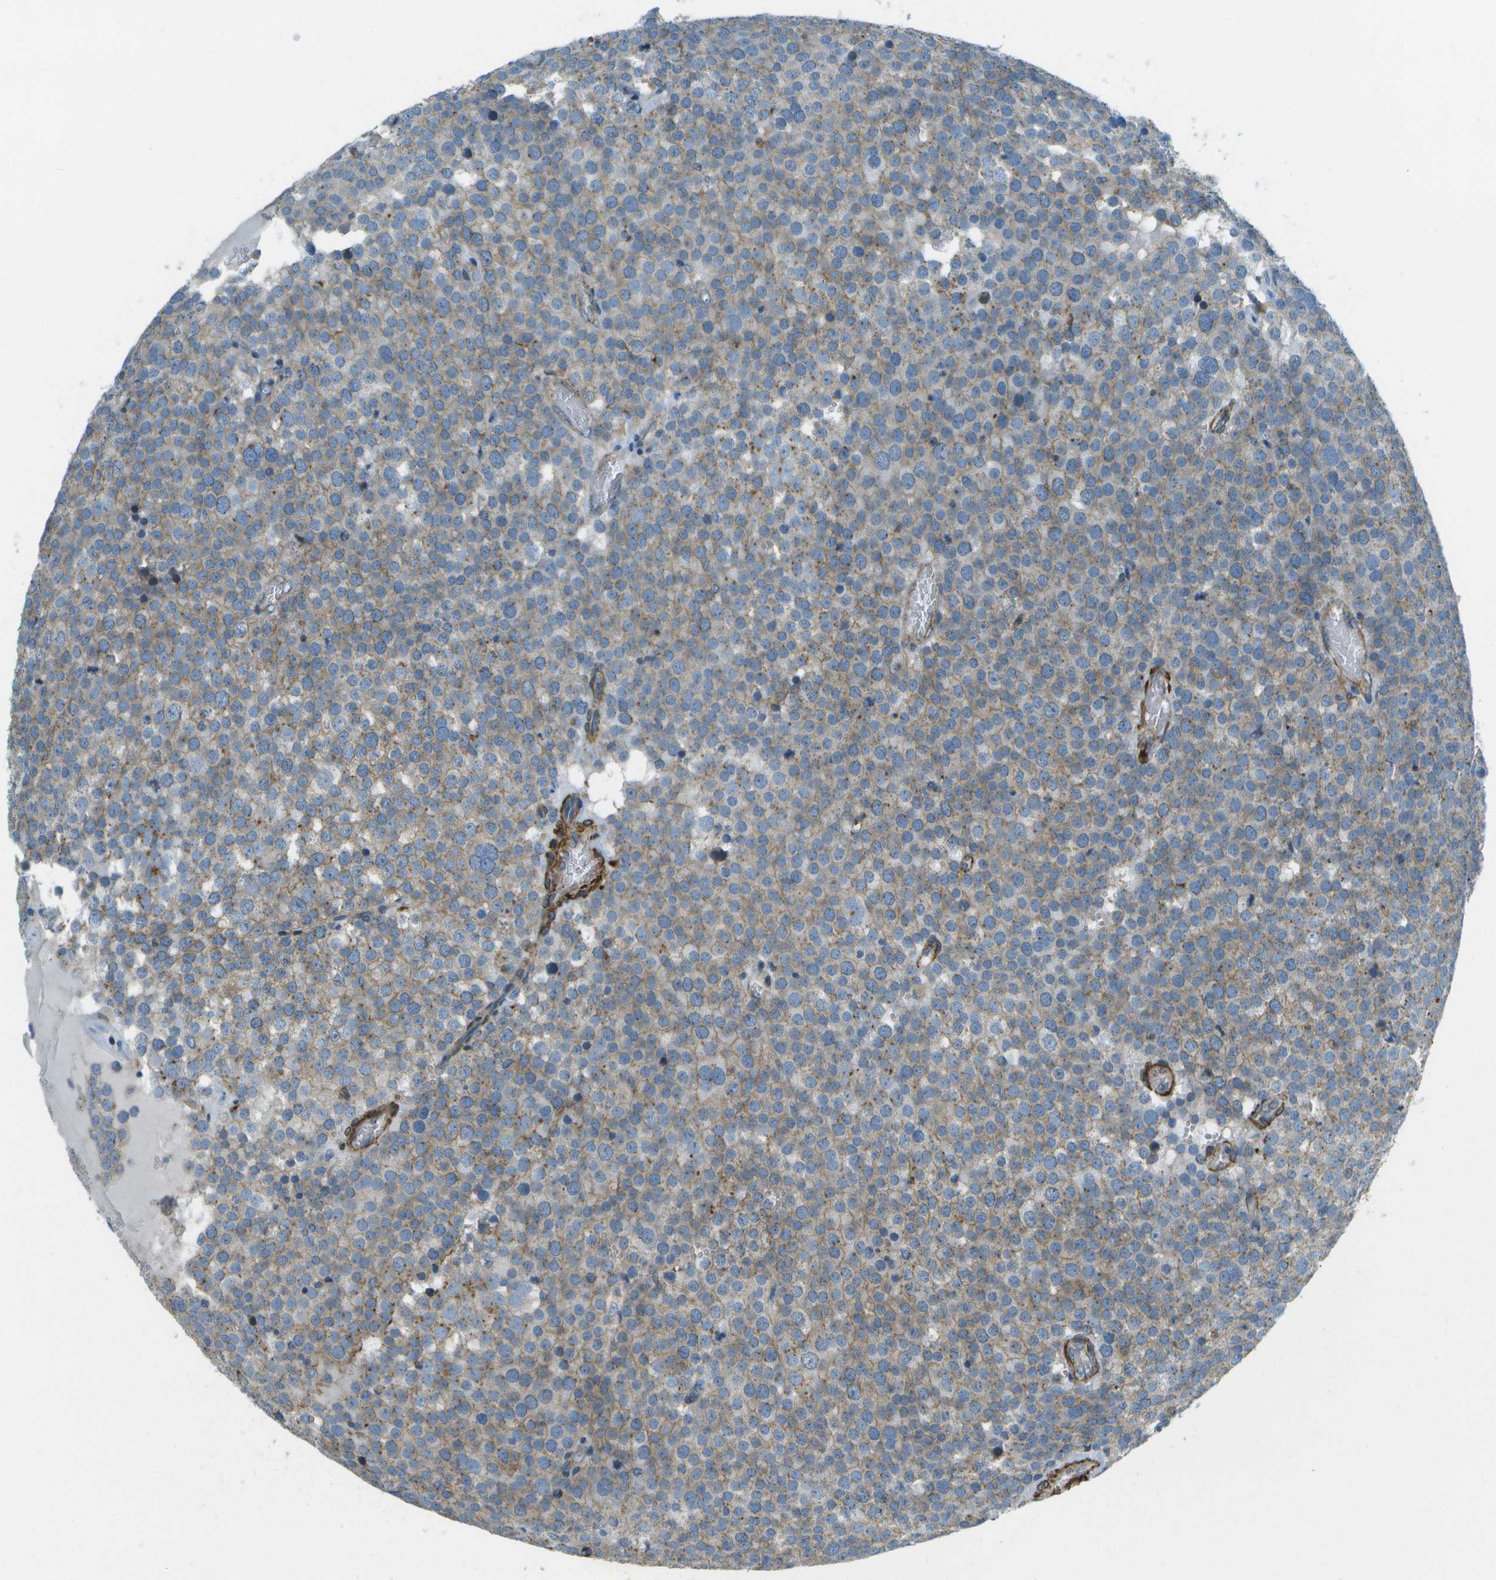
{"staining": {"intensity": "weak", "quantity": "<25%", "location": "cytoplasmic/membranous"}, "tissue": "testis cancer", "cell_type": "Tumor cells", "image_type": "cancer", "snomed": [{"axis": "morphology", "description": "Normal tissue, NOS"}, {"axis": "morphology", "description": "Seminoma, NOS"}, {"axis": "topography", "description": "Testis"}], "caption": "This is an immunohistochemistry (IHC) photomicrograph of human testis seminoma. There is no staining in tumor cells.", "gene": "MYH11", "patient": {"sex": "male", "age": 71}}